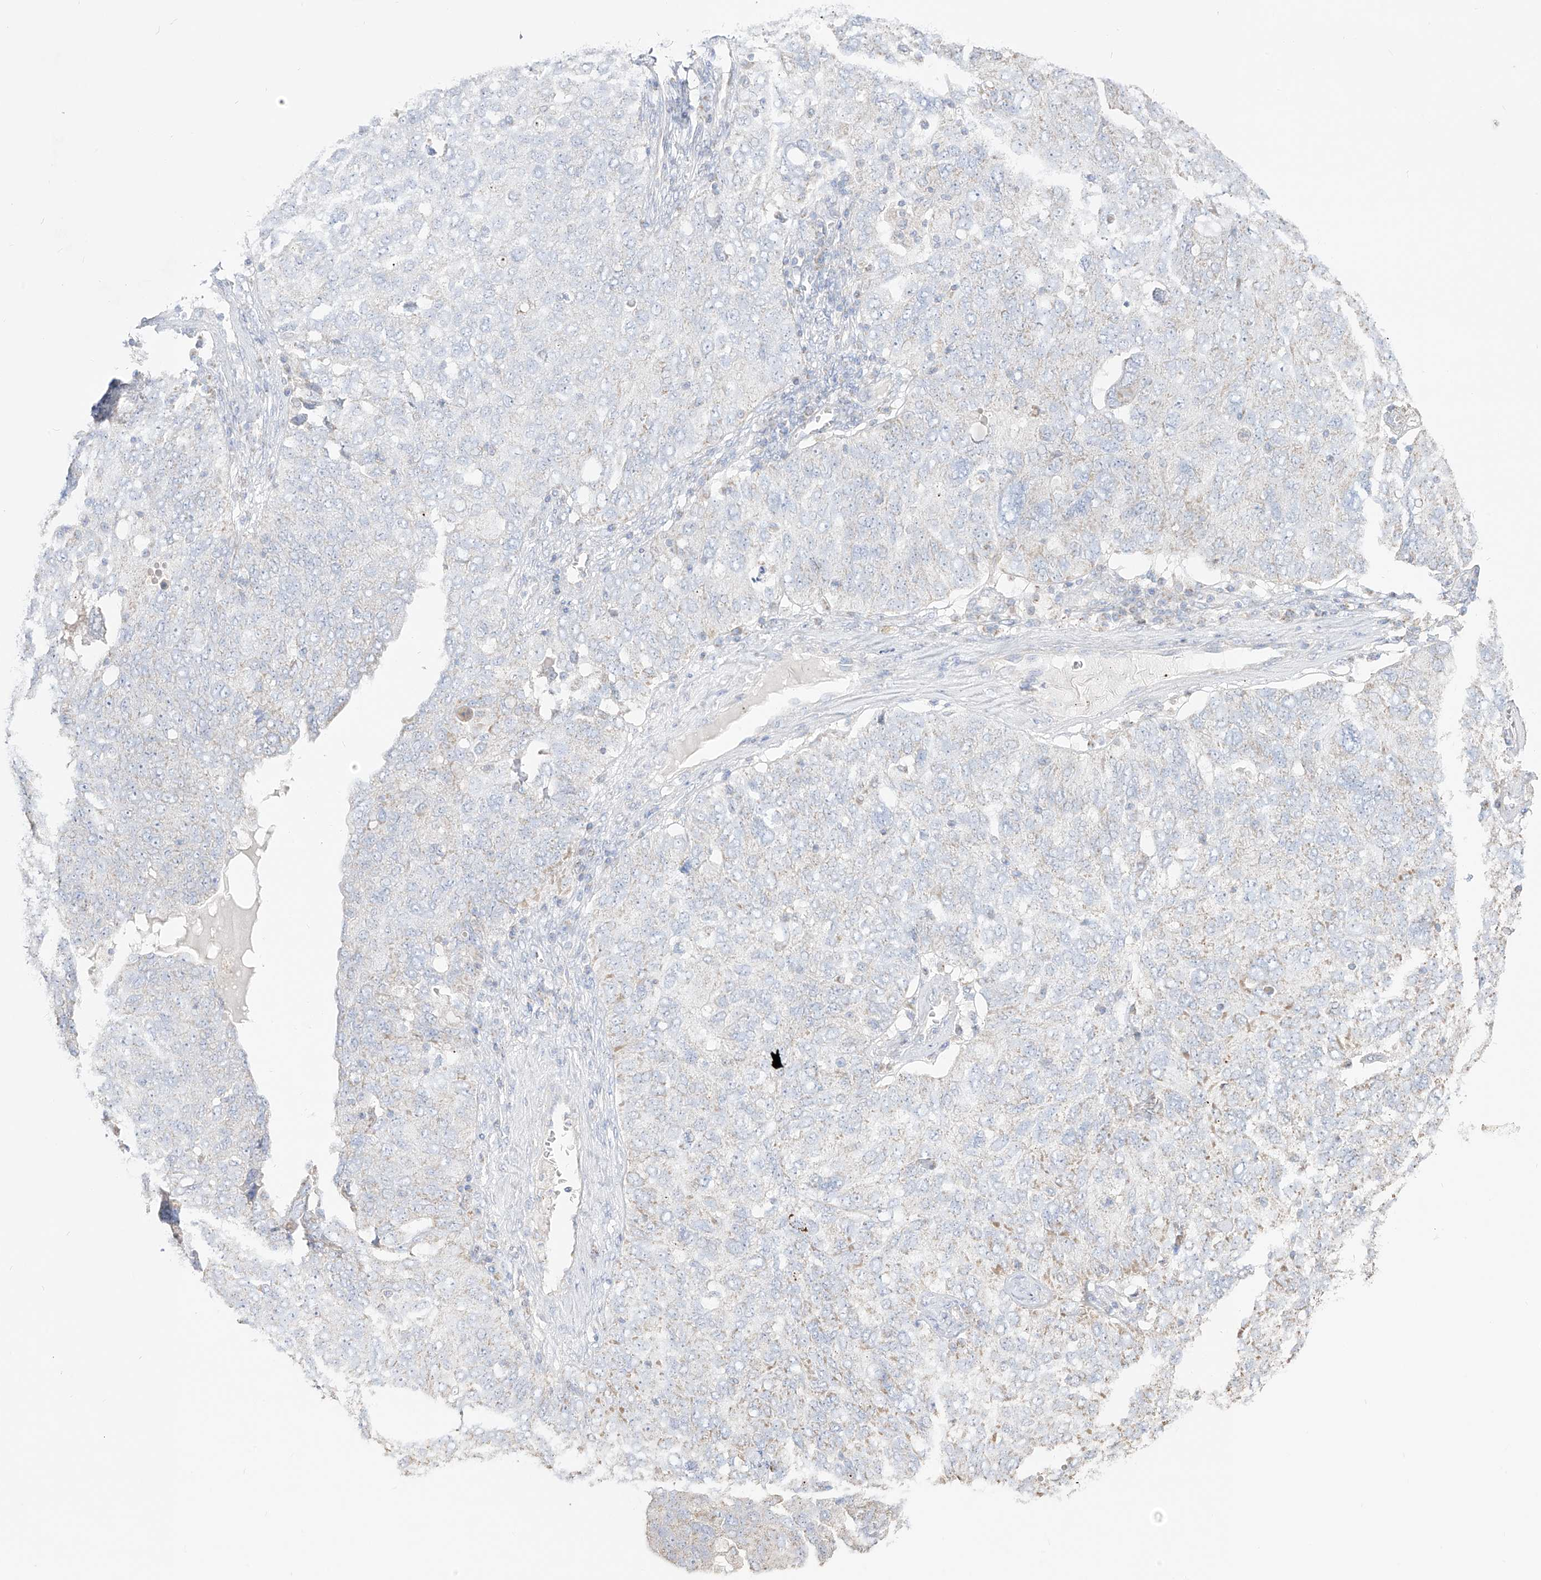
{"staining": {"intensity": "negative", "quantity": "none", "location": "none"}, "tissue": "ovarian cancer", "cell_type": "Tumor cells", "image_type": "cancer", "snomed": [{"axis": "morphology", "description": "Carcinoma, endometroid"}, {"axis": "topography", "description": "Ovary"}], "caption": "Histopathology image shows no protein positivity in tumor cells of ovarian cancer (endometroid carcinoma) tissue.", "gene": "RCHY1", "patient": {"sex": "female", "age": 62}}